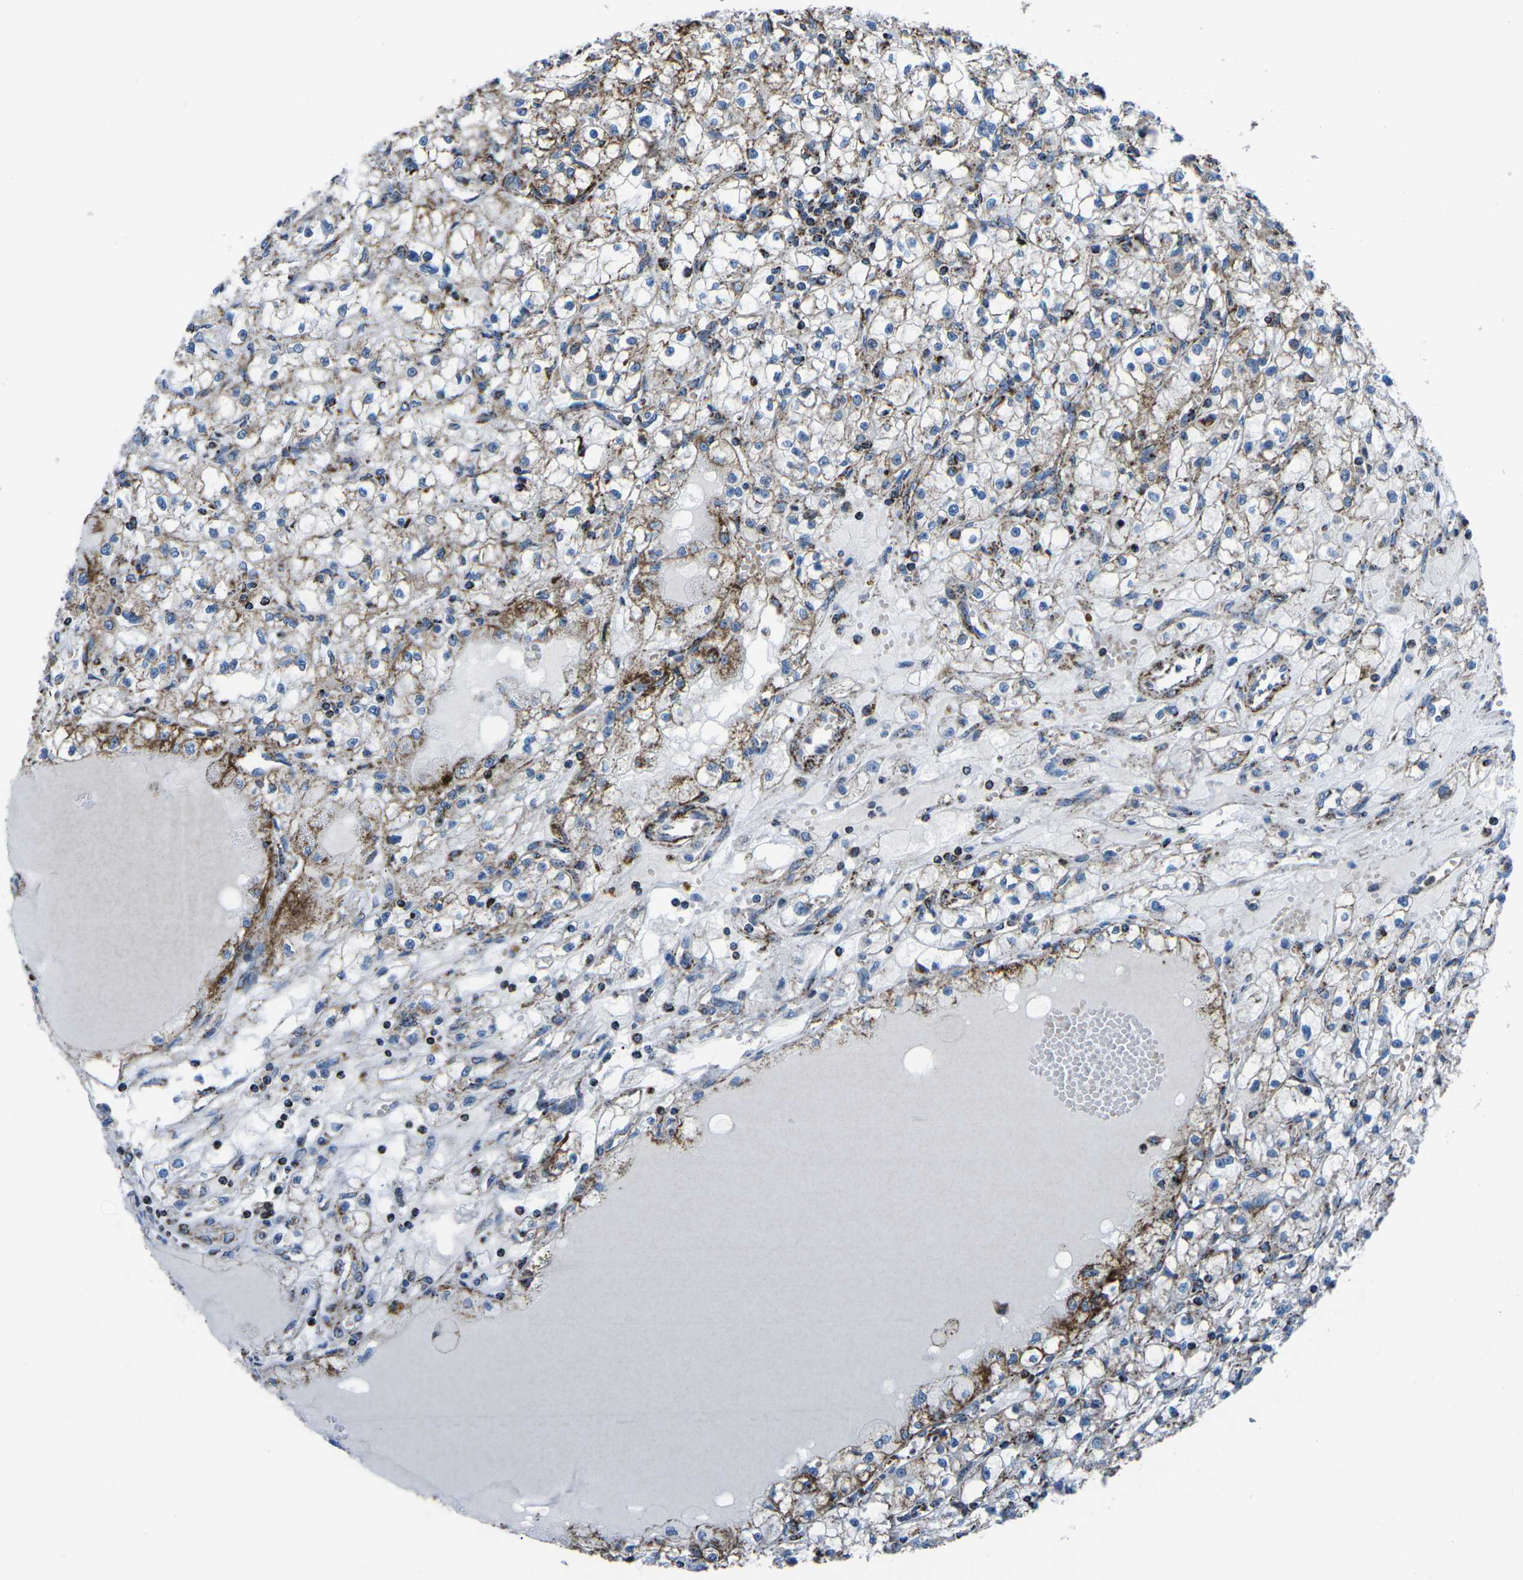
{"staining": {"intensity": "strong", "quantity": ">75%", "location": "cytoplasmic/membranous"}, "tissue": "renal cancer", "cell_type": "Tumor cells", "image_type": "cancer", "snomed": [{"axis": "morphology", "description": "Adenocarcinoma, NOS"}, {"axis": "topography", "description": "Kidney"}], "caption": "Immunohistochemistry of adenocarcinoma (renal) exhibits high levels of strong cytoplasmic/membranous positivity in about >75% of tumor cells.", "gene": "MT-CO2", "patient": {"sex": "male", "age": 56}}